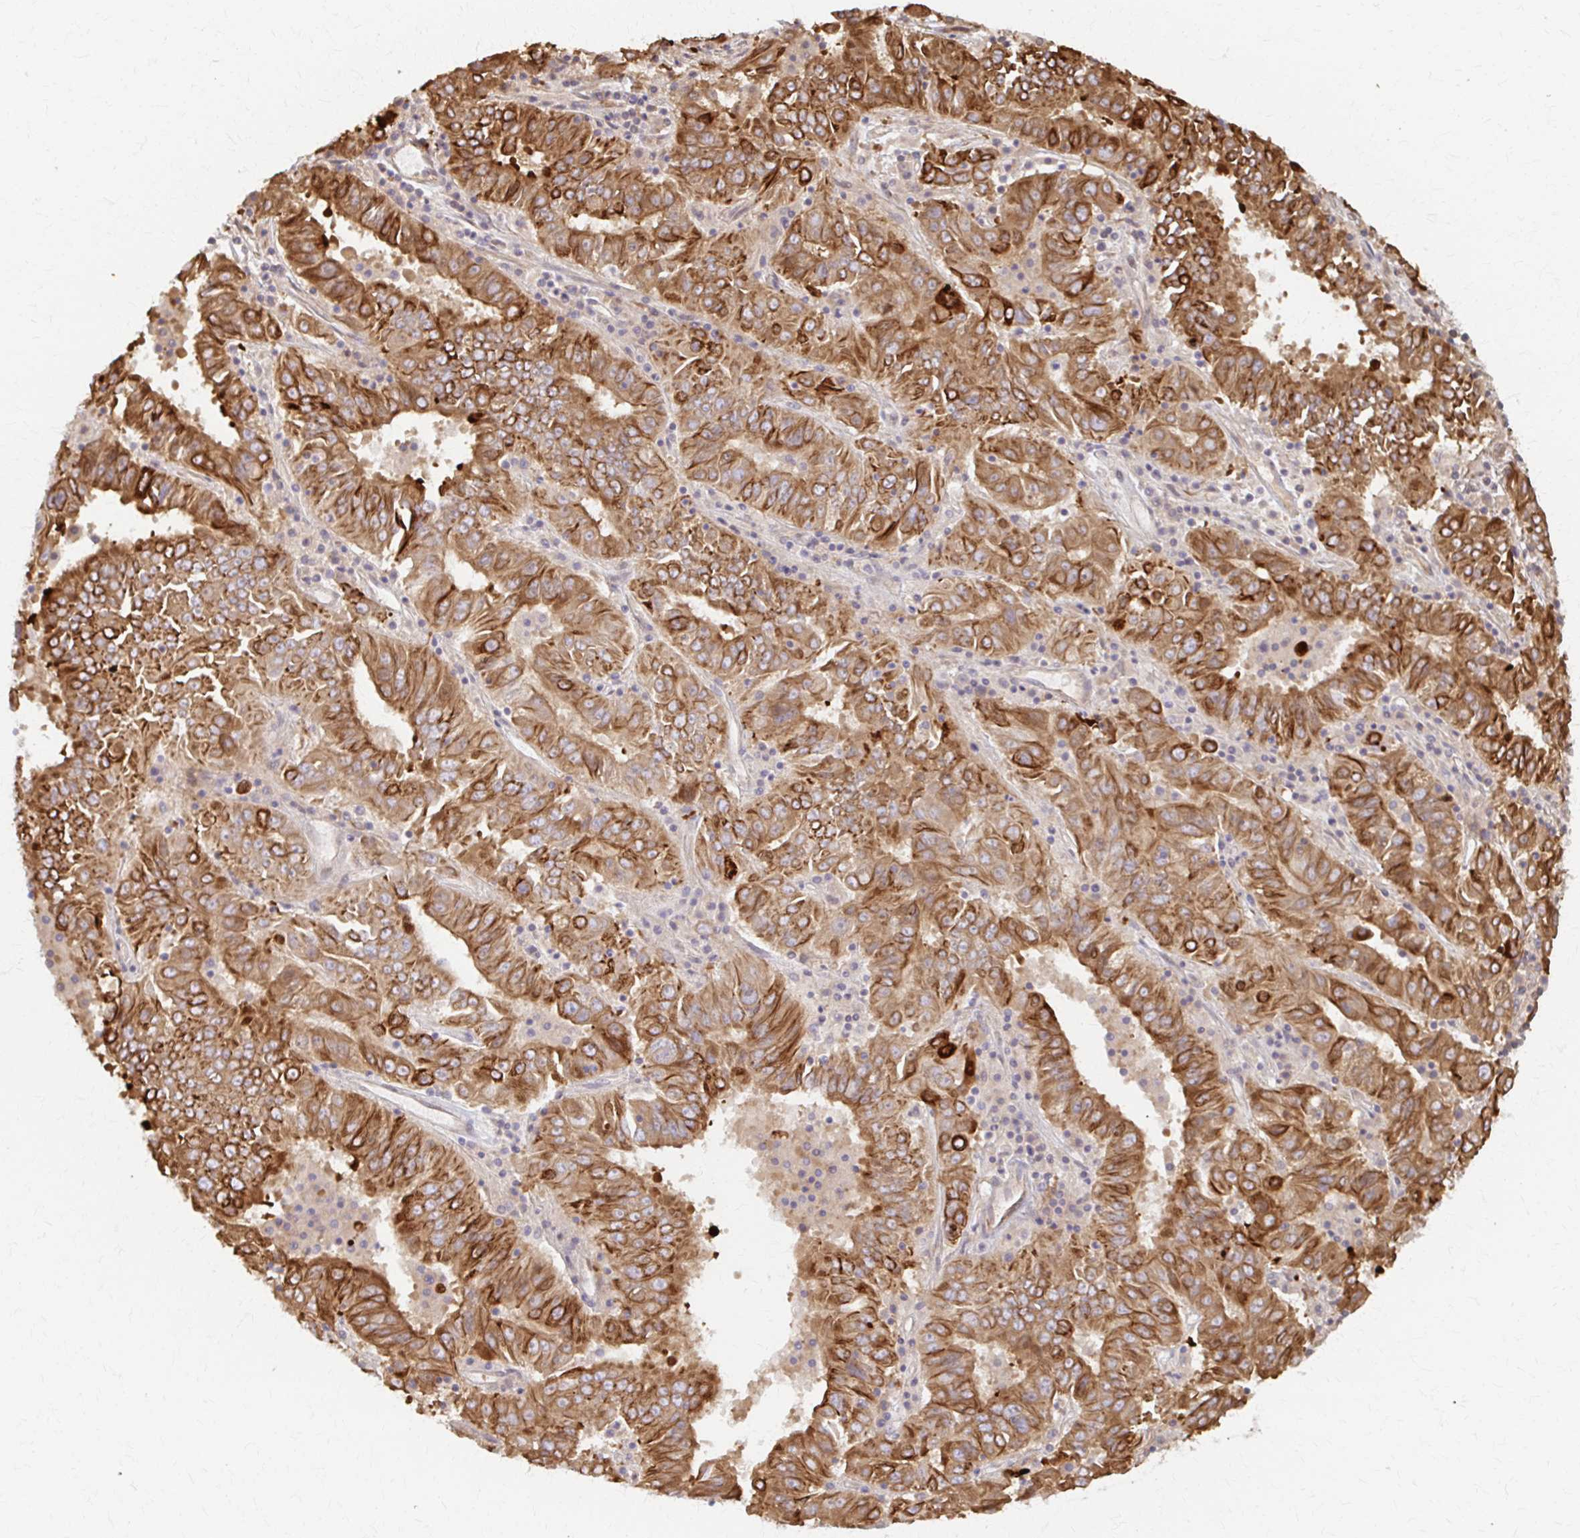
{"staining": {"intensity": "strong", "quantity": ">75%", "location": "cytoplasmic/membranous"}, "tissue": "pancreatic cancer", "cell_type": "Tumor cells", "image_type": "cancer", "snomed": [{"axis": "morphology", "description": "Adenocarcinoma, NOS"}, {"axis": "topography", "description": "Pancreas"}], "caption": "DAB immunohistochemical staining of human adenocarcinoma (pancreatic) shows strong cytoplasmic/membranous protein expression in approximately >75% of tumor cells.", "gene": "ARHGAP35", "patient": {"sex": "male", "age": 63}}